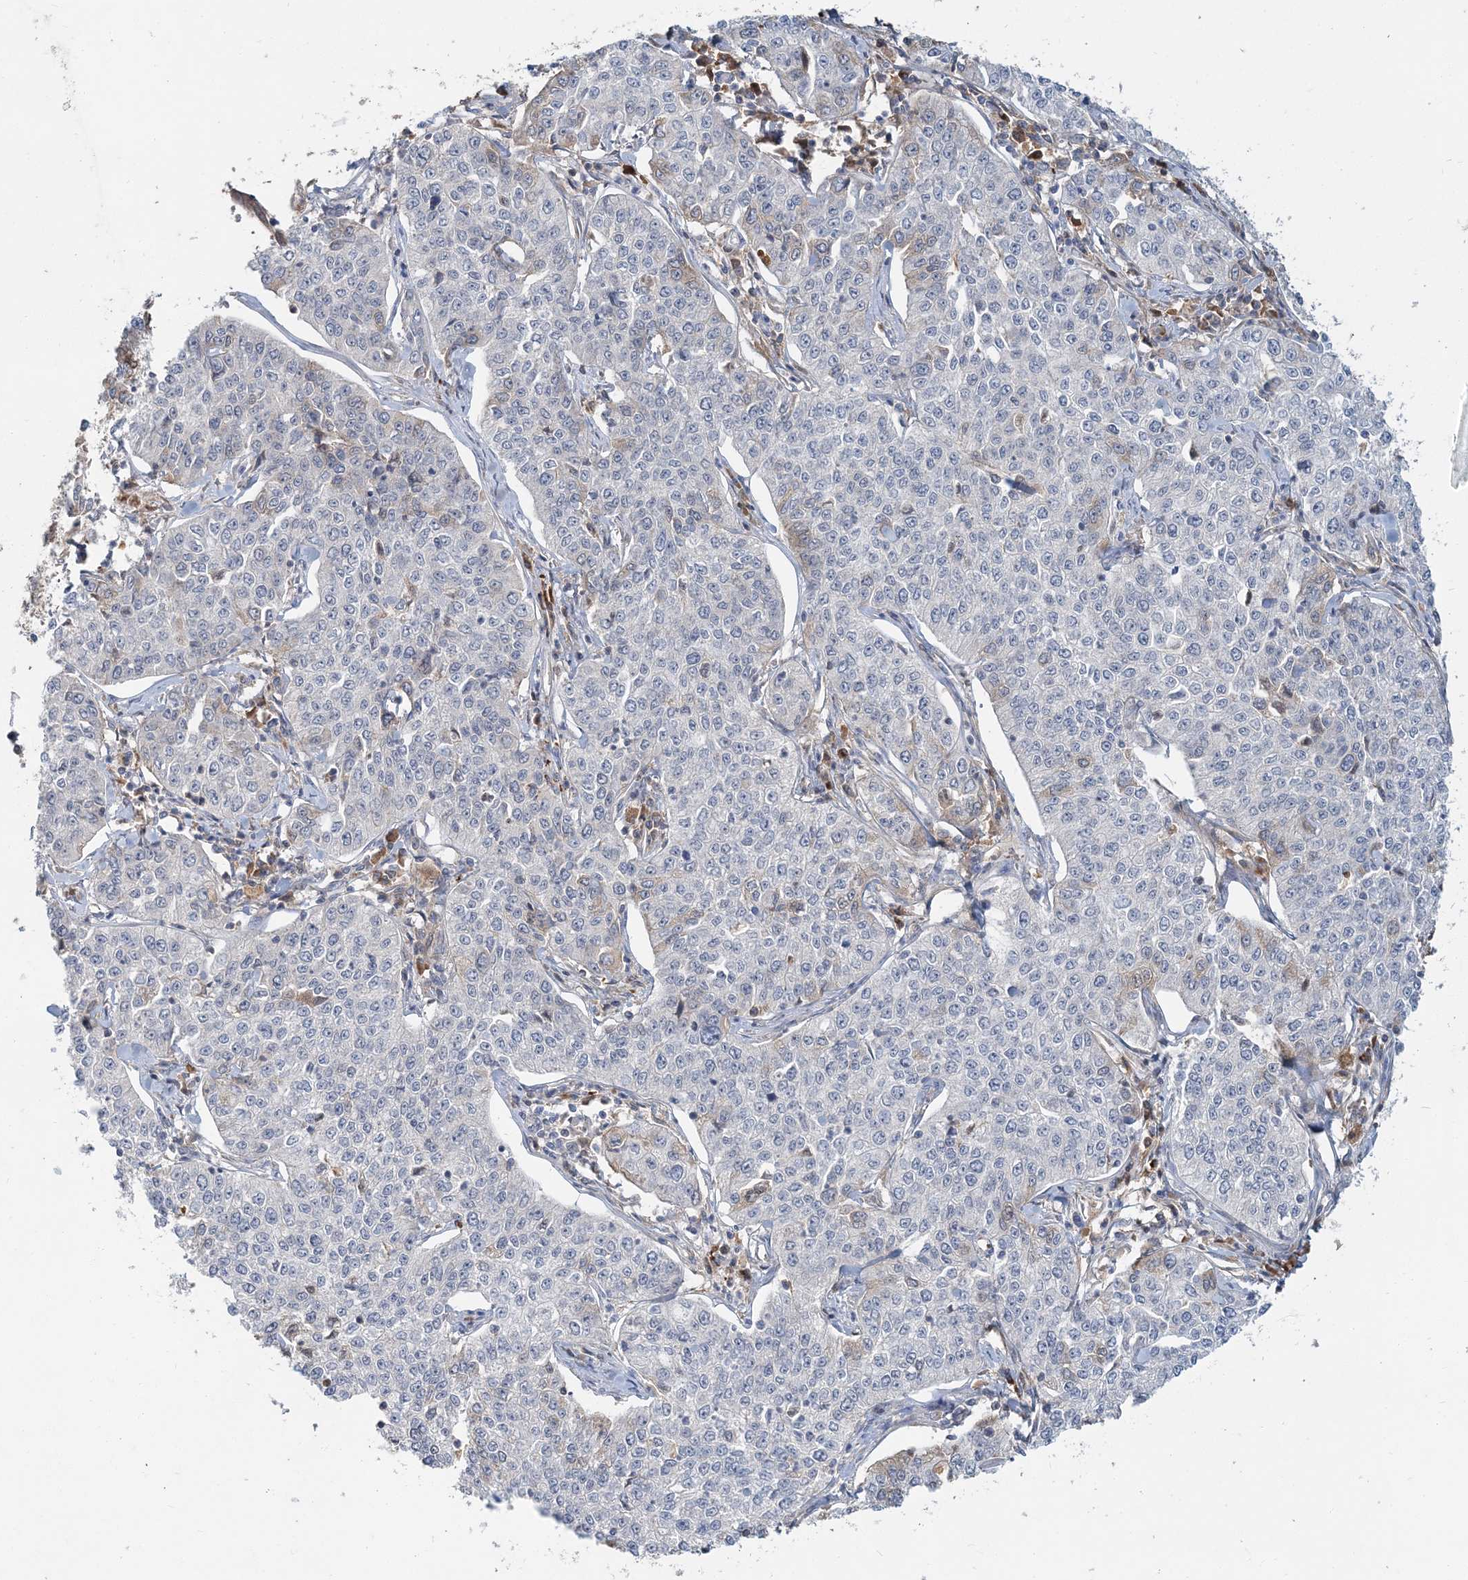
{"staining": {"intensity": "negative", "quantity": "none", "location": "none"}, "tissue": "cervical cancer", "cell_type": "Tumor cells", "image_type": "cancer", "snomed": [{"axis": "morphology", "description": "Squamous cell carcinoma, NOS"}, {"axis": "topography", "description": "Cervix"}], "caption": "Immunohistochemistry (IHC) of squamous cell carcinoma (cervical) displays no positivity in tumor cells. The staining was performed using DAB to visualize the protein expression in brown, while the nuclei were stained in blue with hematoxylin (Magnification: 20x).", "gene": "RNF25", "patient": {"sex": "female", "age": 35}}